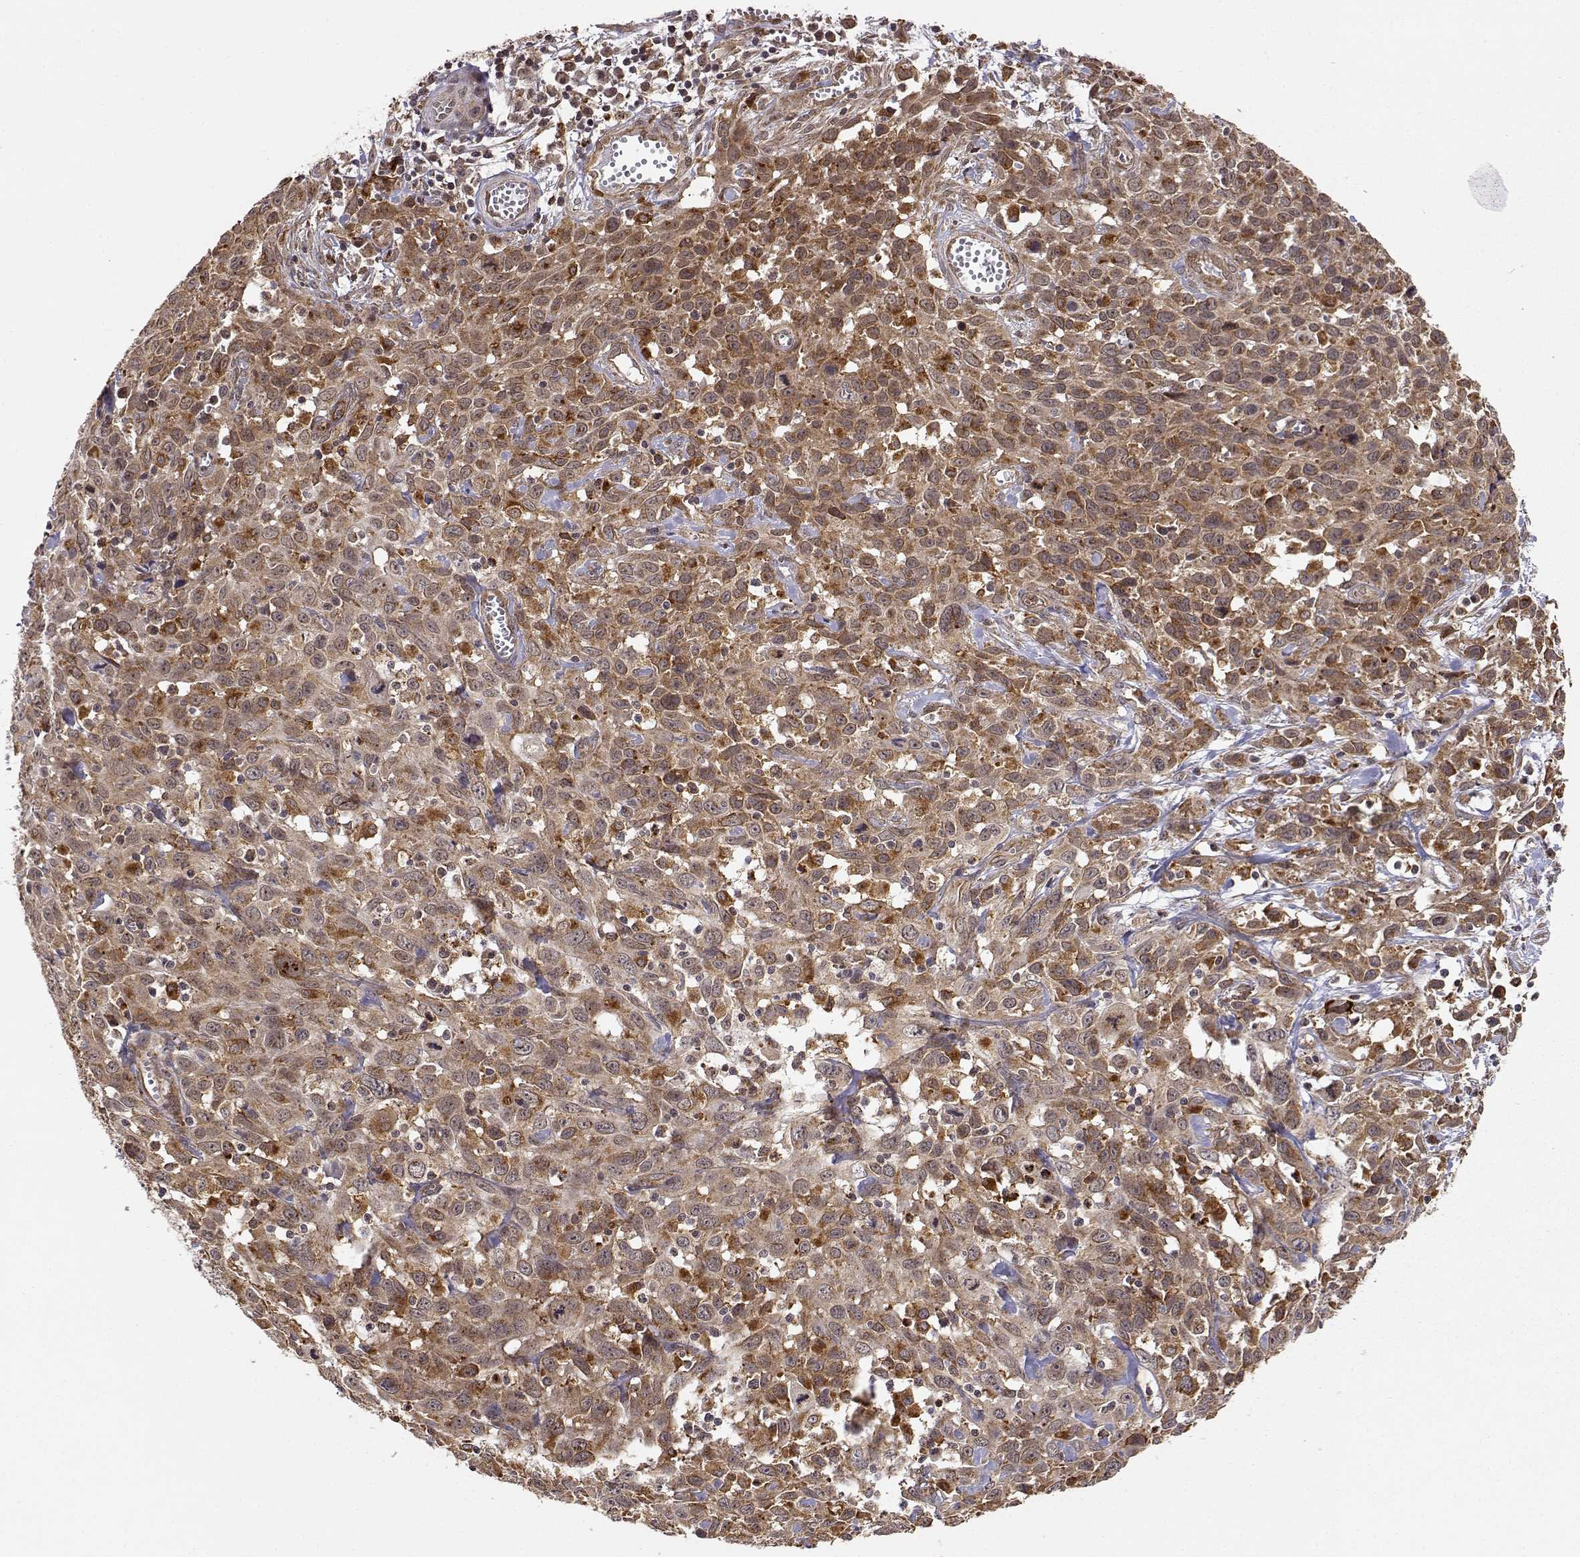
{"staining": {"intensity": "moderate", "quantity": ">75%", "location": "cytoplasmic/membranous"}, "tissue": "cervical cancer", "cell_type": "Tumor cells", "image_type": "cancer", "snomed": [{"axis": "morphology", "description": "Squamous cell carcinoma, NOS"}, {"axis": "topography", "description": "Cervix"}], "caption": "Squamous cell carcinoma (cervical) stained for a protein (brown) reveals moderate cytoplasmic/membranous positive positivity in about >75% of tumor cells.", "gene": "RNF13", "patient": {"sex": "female", "age": 38}}